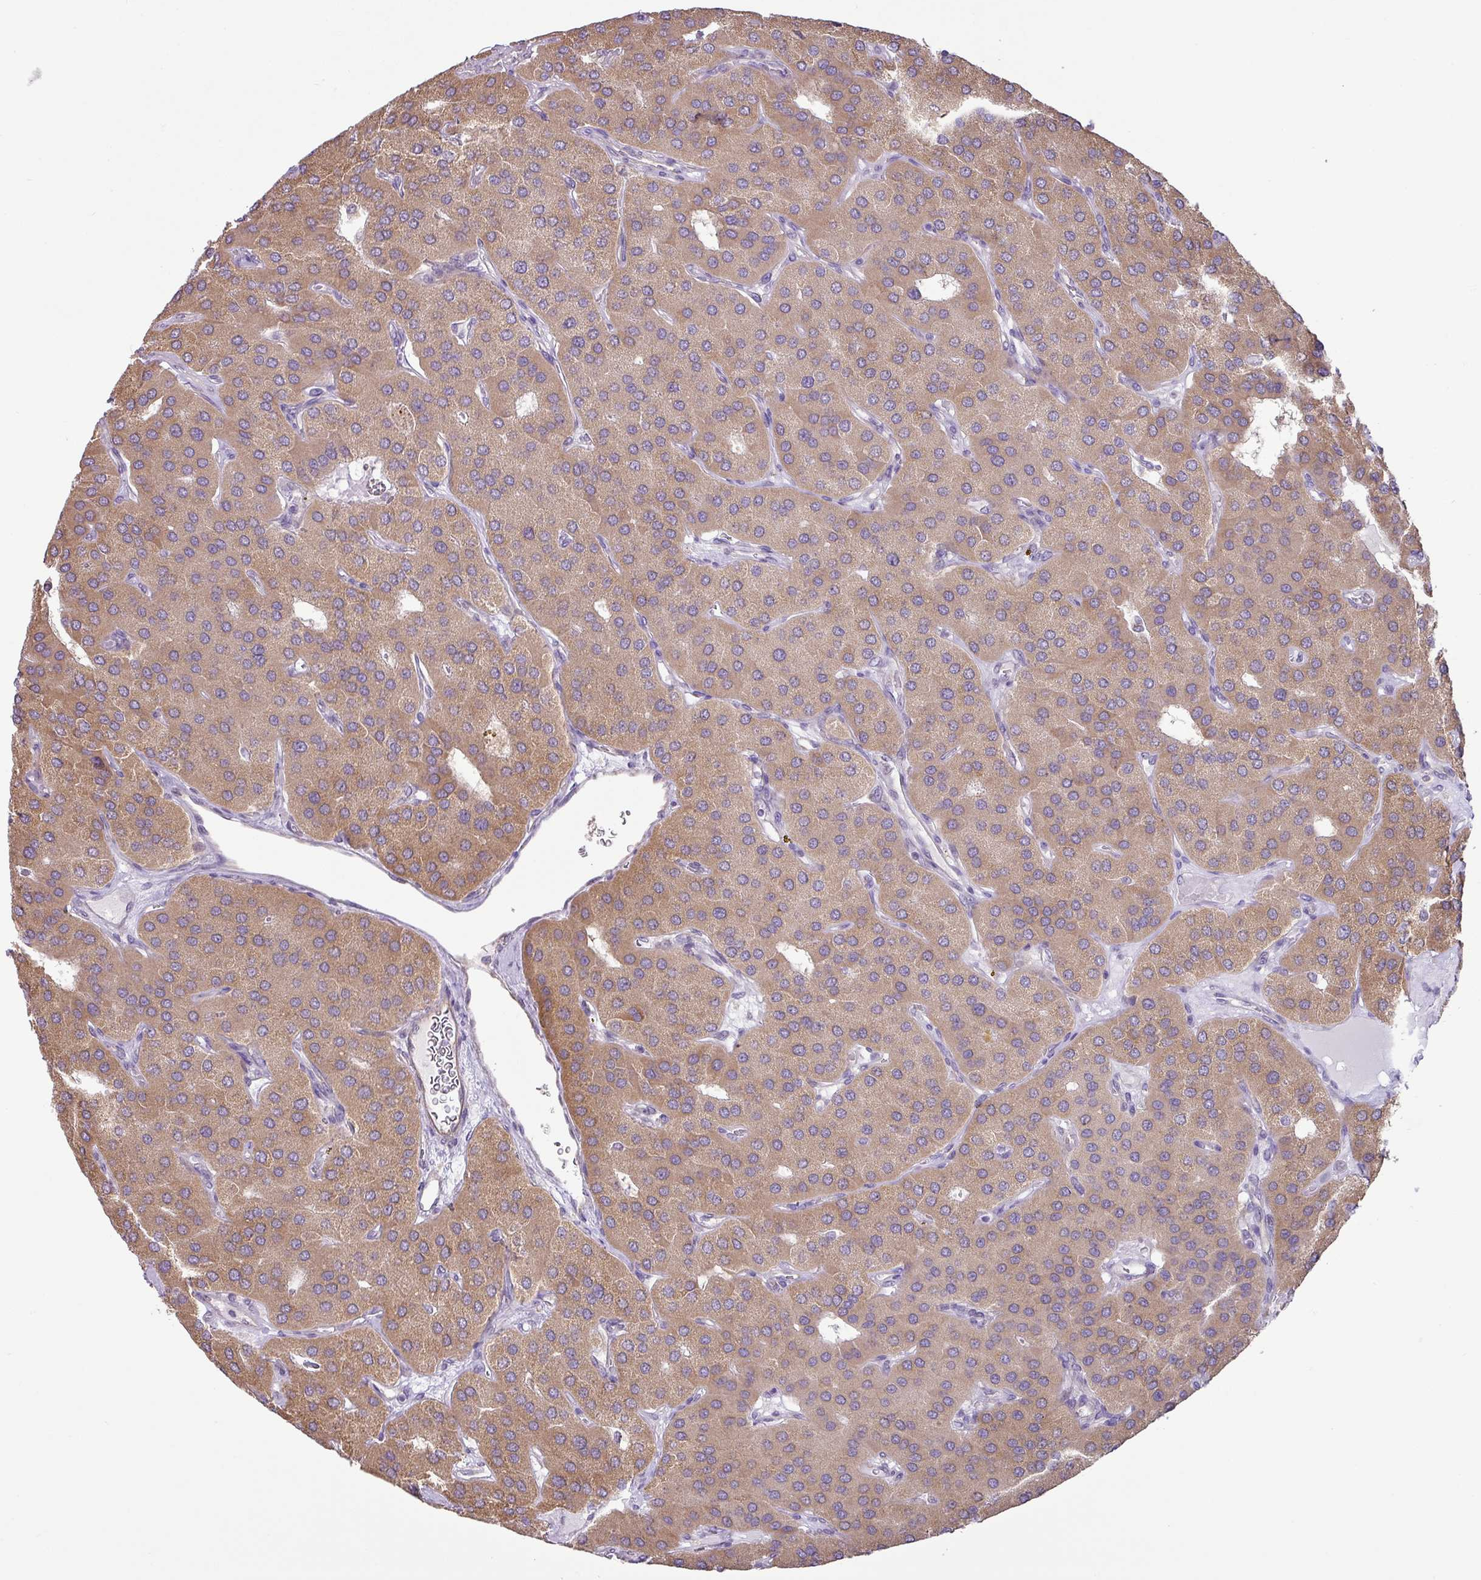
{"staining": {"intensity": "moderate", "quantity": ">75%", "location": "cytoplasmic/membranous"}, "tissue": "parathyroid gland", "cell_type": "Glandular cells", "image_type": "normal", "snomed": [{"axis": "morphology", "description": "Normal tissue, NOS"}, {"axis": "morphology", "description": "Adenoma, NOS"}, {"axis": "topography", "description": "Parathyroid gland"}], "caption": "The micrograph demonstrates staining of benign parathyroid gland, revealing moderate cytoplasmic/membranous protein positivity (brown color) within glandular cells.", "gene": "GALNT12", "patient": {"sex": "female", "age": 86}}